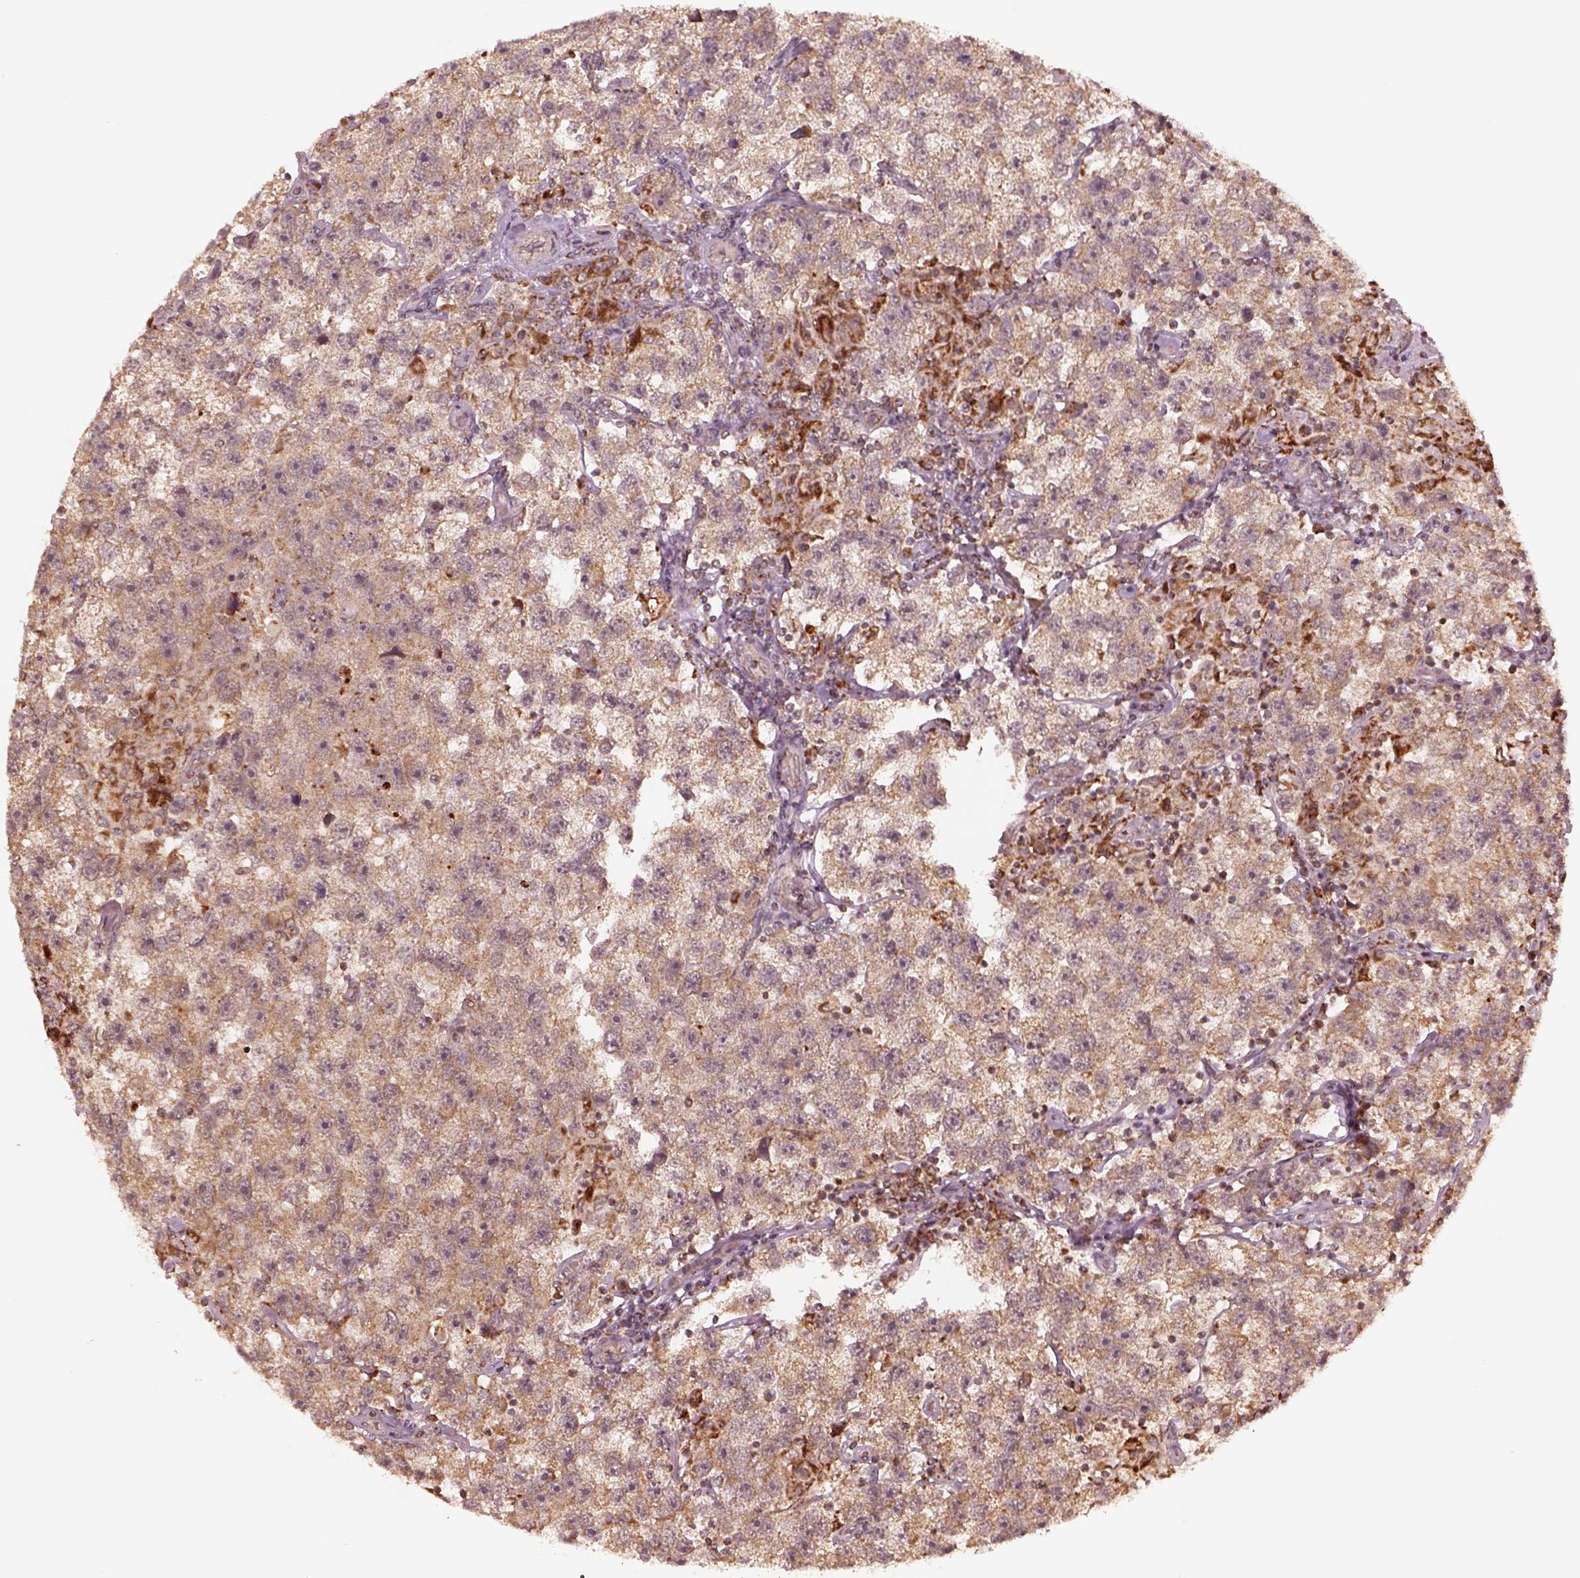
{"staining": {"intensity": "weak", "quantity": ">75%", "location": "cytoplasmic/membranous"}, "tissue": "testis cancer", "cell_type": "Tumor cells", "image_type": "cancer", "snomed": [{"axis": "morphology", "description": "Seminoma, NOS"}, {"axis": "topography", "description": "Testis"}], "caption": "Protein staining shows weak cytoplasmic/membranous staining in approximately >75% of tumor cells in testis seminoma.", "gene": "SEL1L3", "patient": {"sex": "male", "age": 26}}